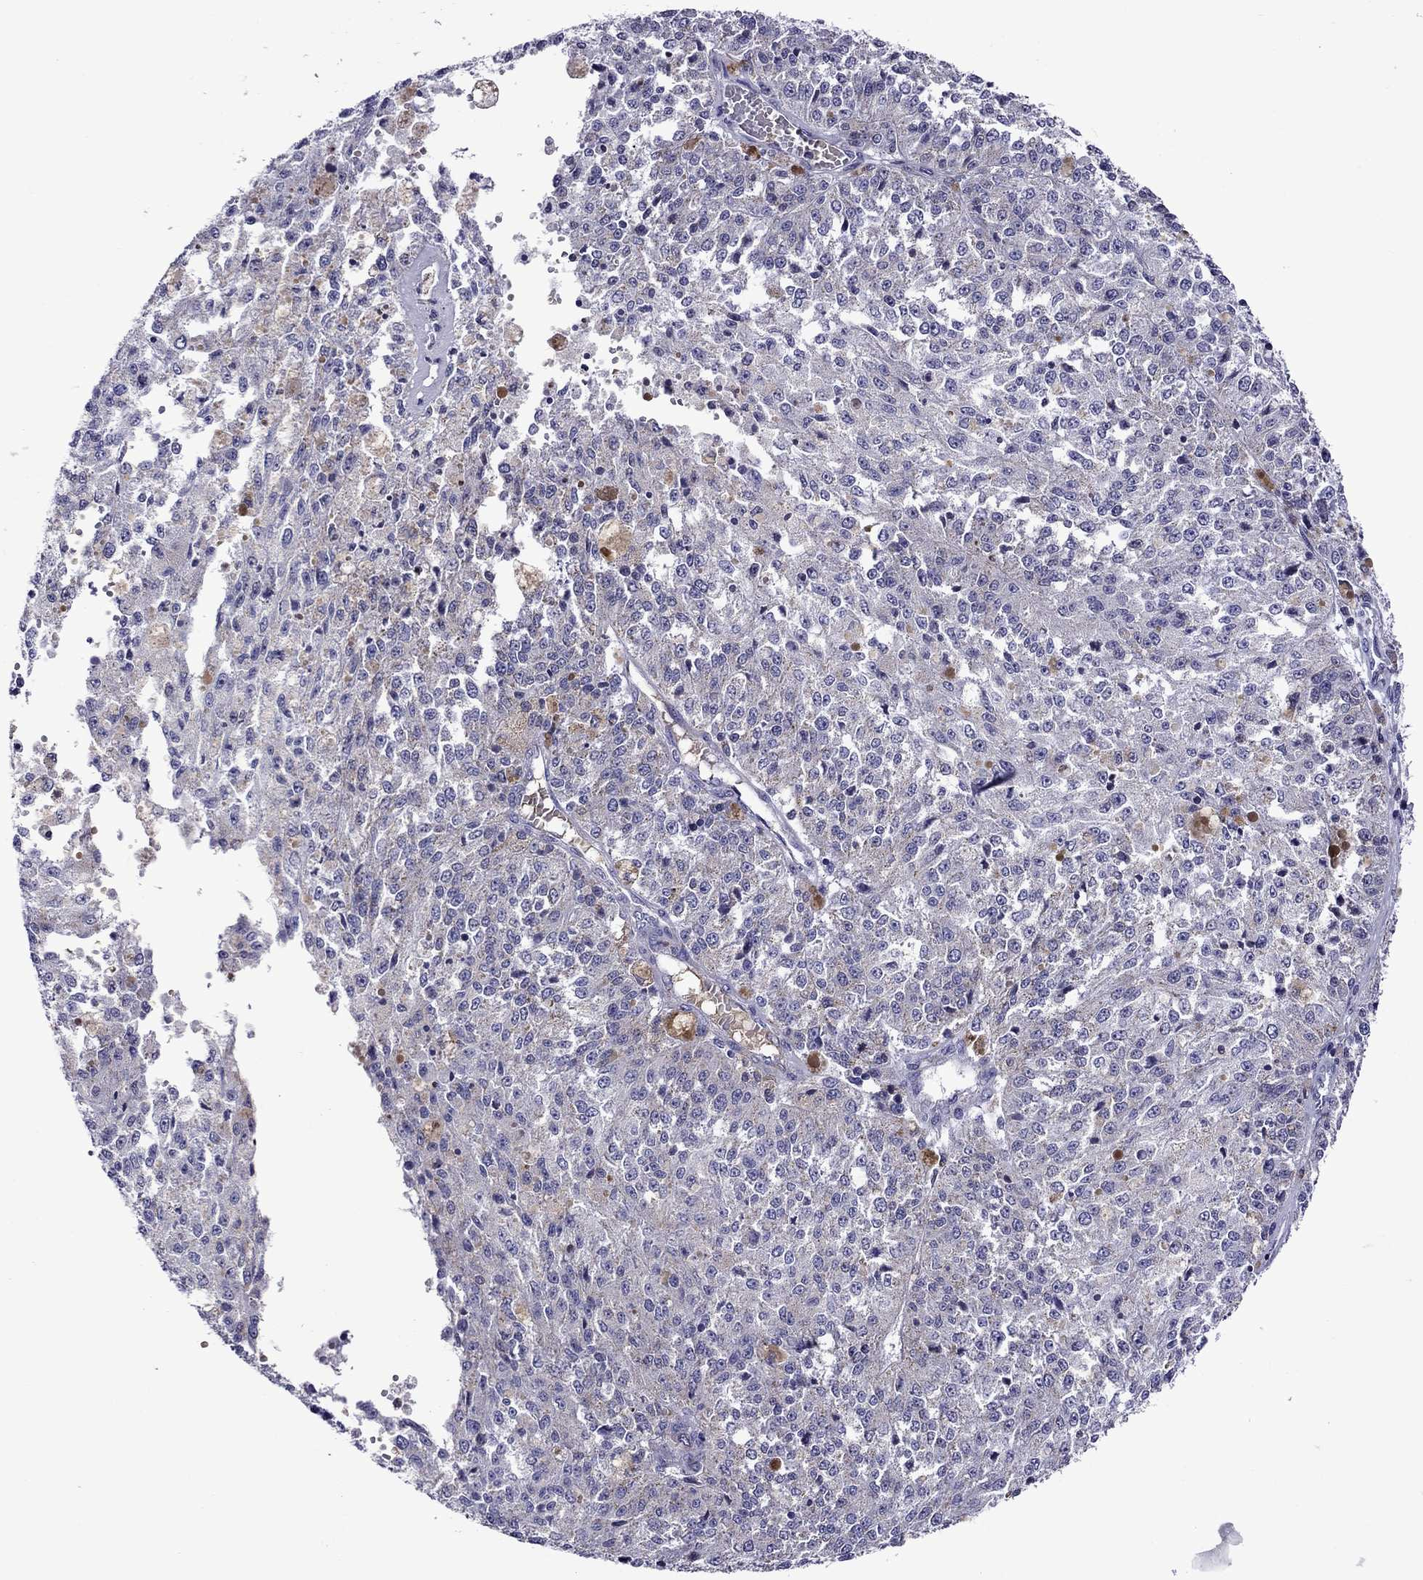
{"staining": {"intensity": "negative", "quantity": "none", "location": "none"}, "tissue": "melanoma", "cell_type": "Tumor cells", "image_type": "cancer", "snomed": [{"axis": "morphology", "description": "Malignant melanoma, Metastatic site"}, {"axis": "topography", "description": "Lymph node"}], "caption": "Human melanoma stained for a protein using IHC shows no expression in tumor cells.", "gene": "SCG2", "patient": {"sex": "female", "age": 64}}